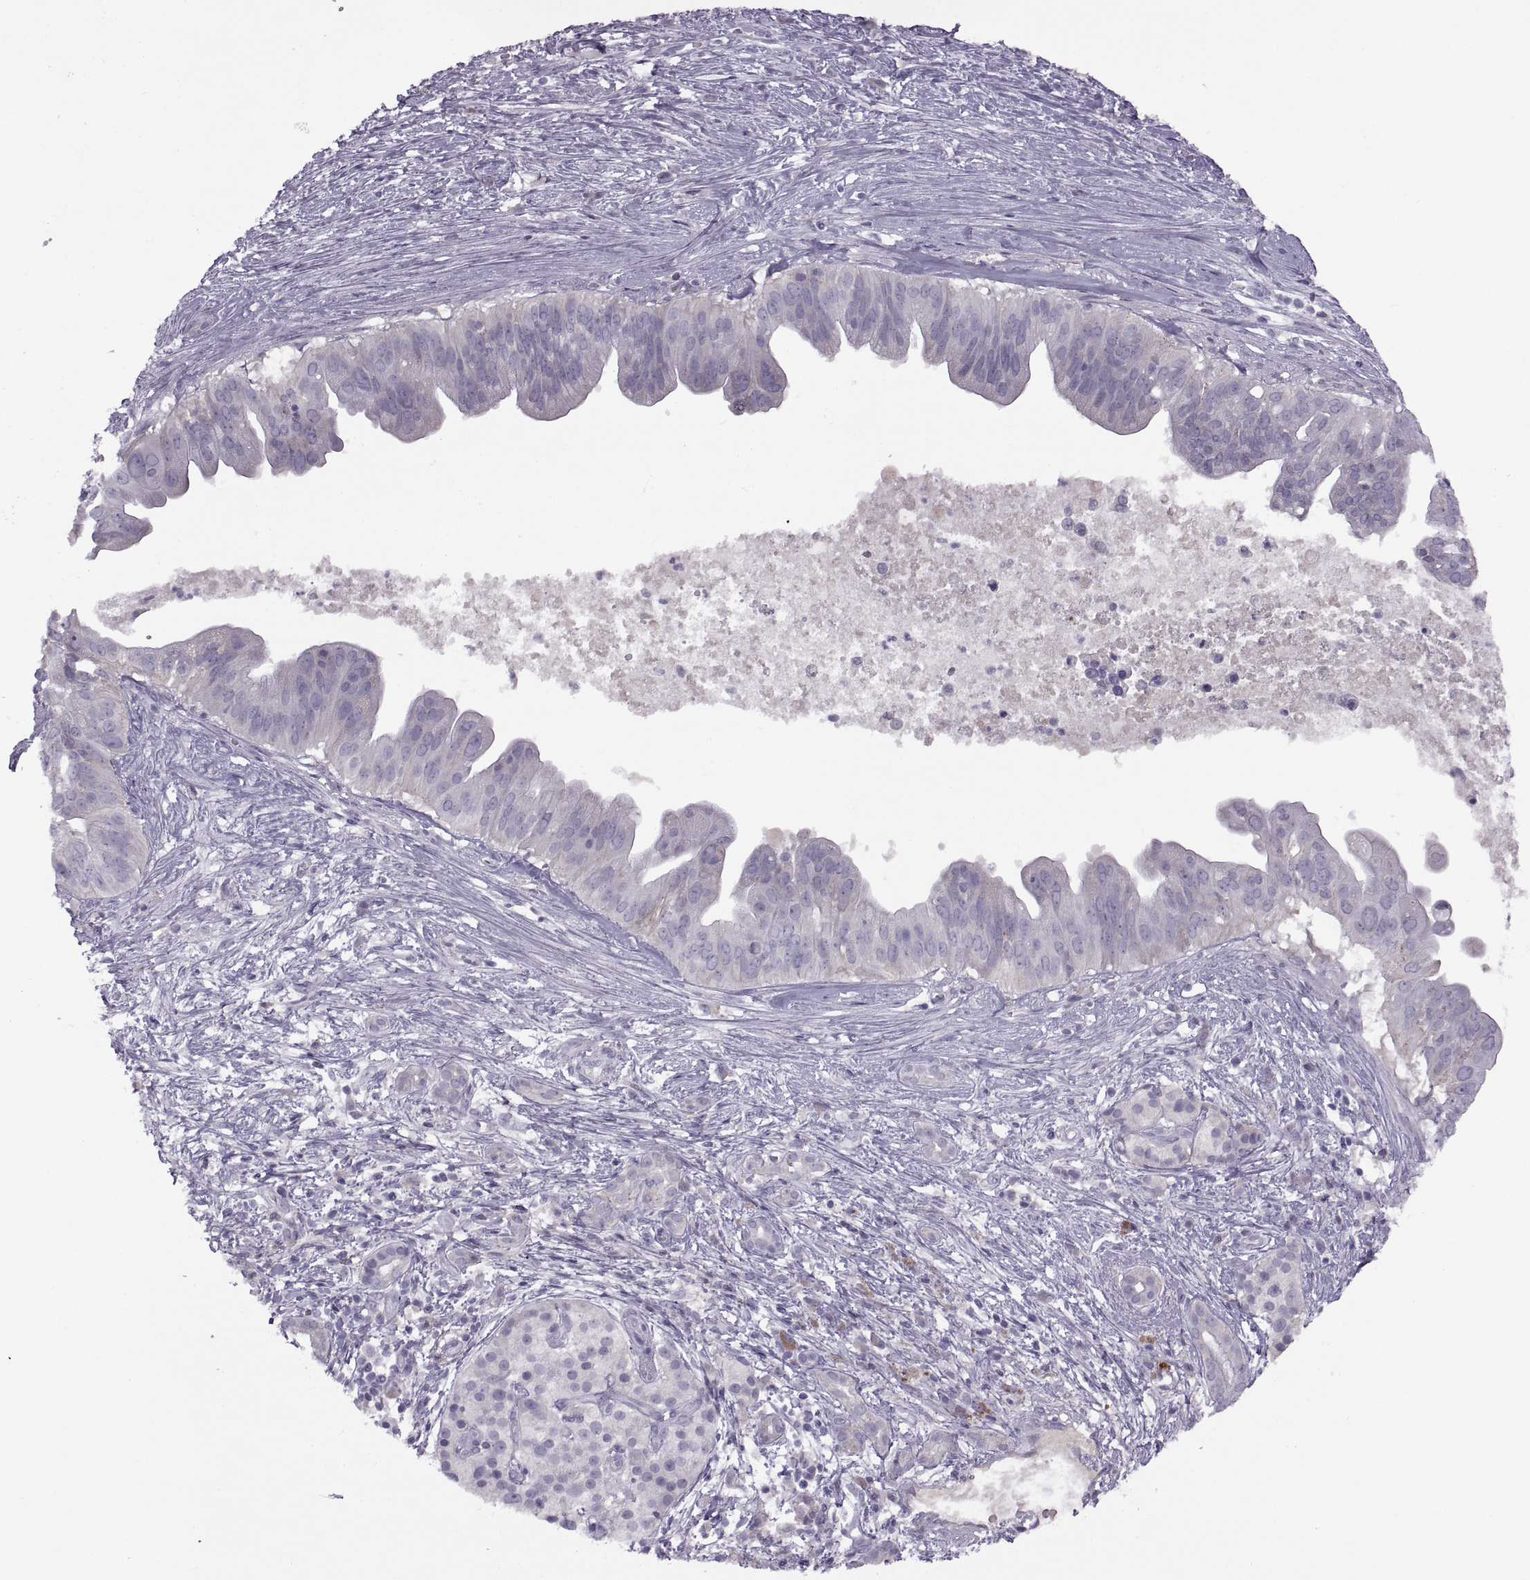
{"staining": {"intensity": "negative", "quantity": "none", "location": "none"}, "tissue": "pancreatic cancer", "cell_type": "Tumor cells", "image_type": "cancer", "snomed": [{"axis": "morphology", "description": "Adenocarcinoma, NOS"}, {"axis": "topography", "description": "Pancreas"}], "caption": "Immunohistochemistry image of neoplastic tissue: pancreatic cancer stained with DAB (3,3'-diaminobenzidine) demonstrates no significant protein staining in tumor cells.", "gene": "RSPH6A", "patient": {"sex": "male", "age": 61}}